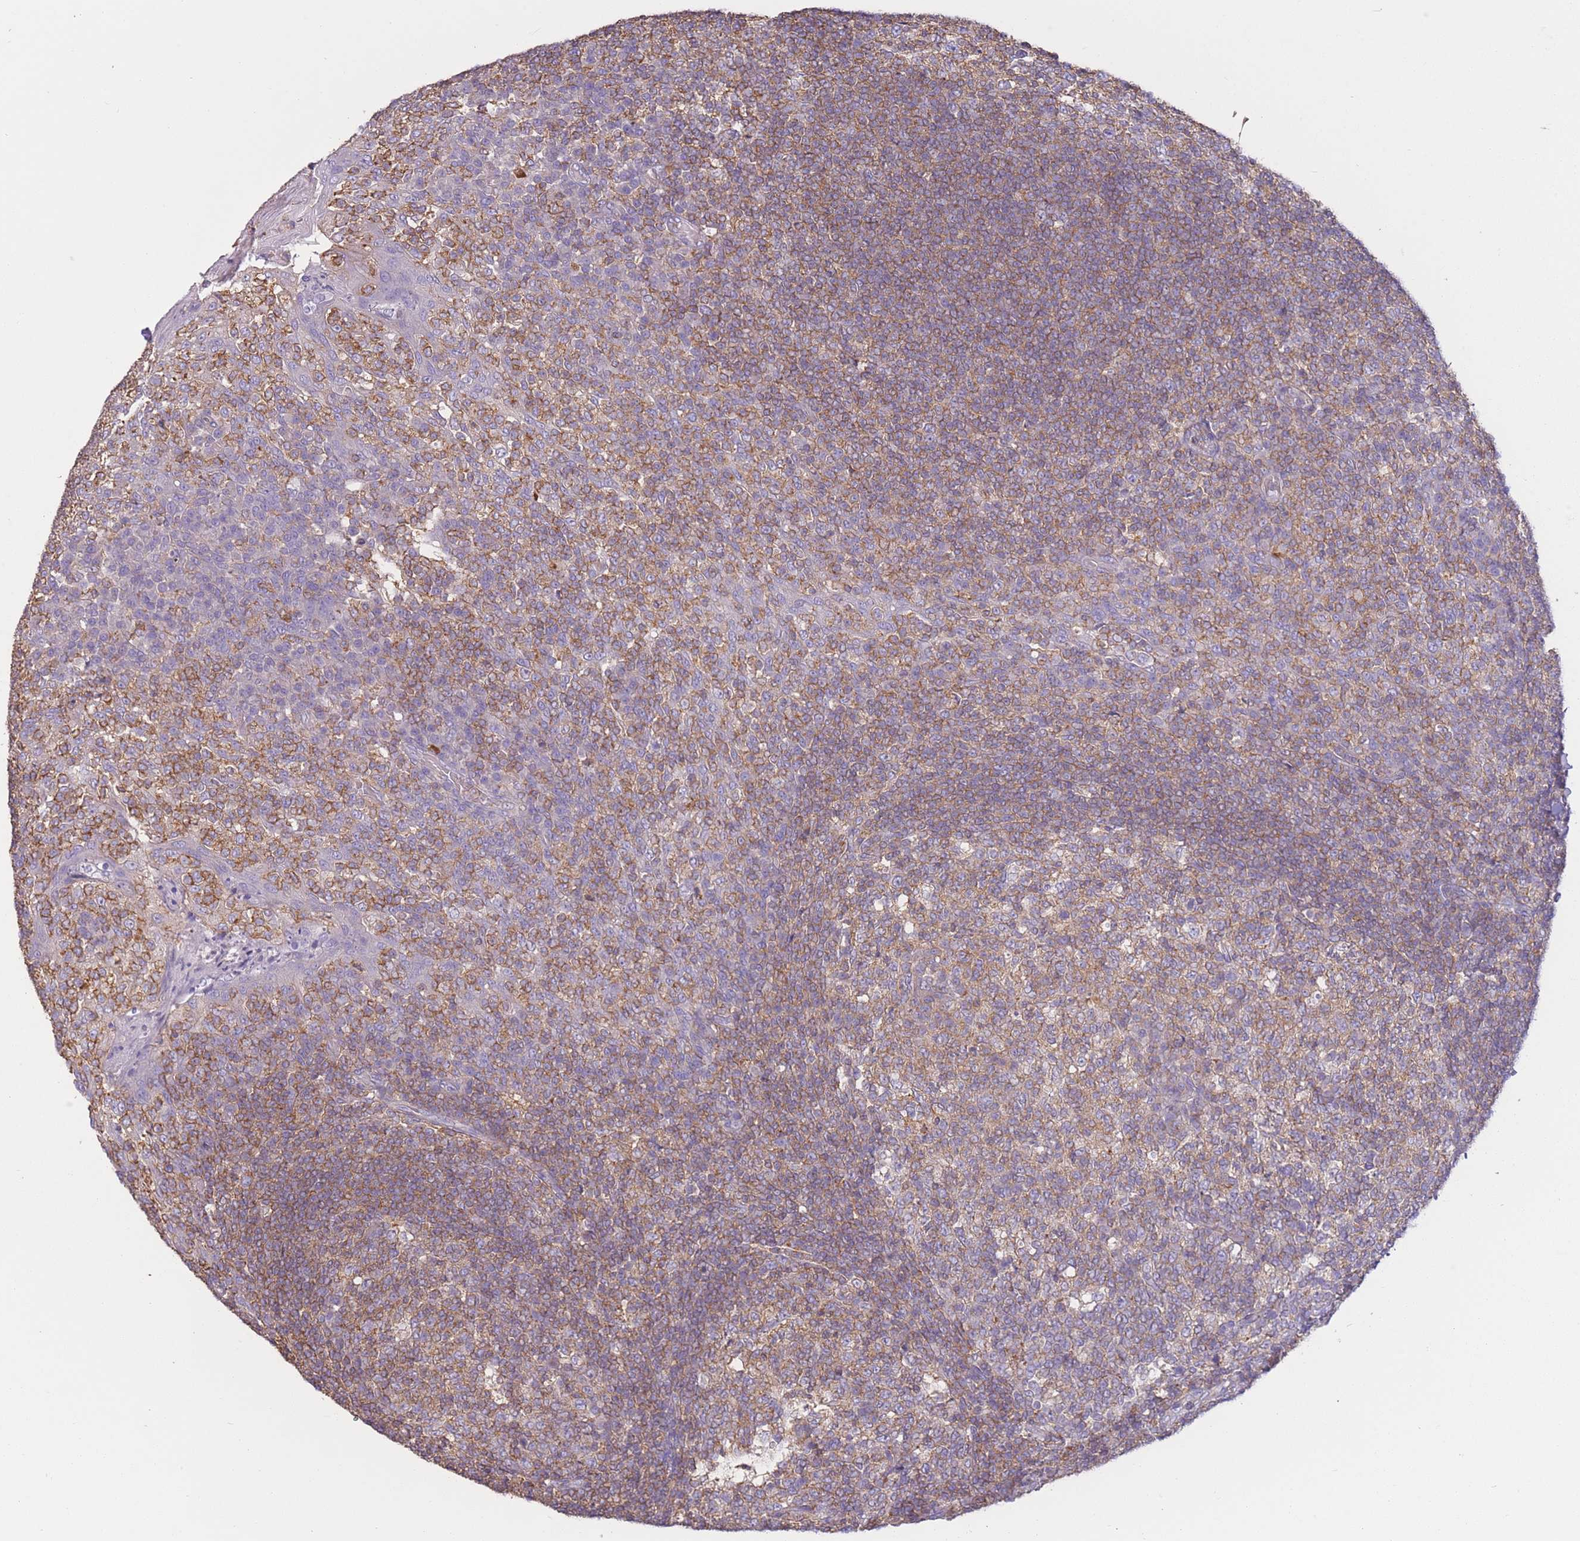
{"staining": {"intensity": "weak", "quantity": "25%-75%", "location": "cytoplasmic/membranous"}, "tissue": "tonsil", "cell_type": "Germinal center cells", "image_type": "normal", "snomed": [{"axis": "morphology", "description": "Normal tissue, NOS"}, {"axis": "topography", "description": "Tonsil"}], "caption": "DAB immunohistochemical staining of benign human tonsil displays weak cytoplasmic/membranous protein staining in about 25%-75% of germinal center cells.", "gene": "PDHA1", "patient": {"sex": "female", "age": 19}}